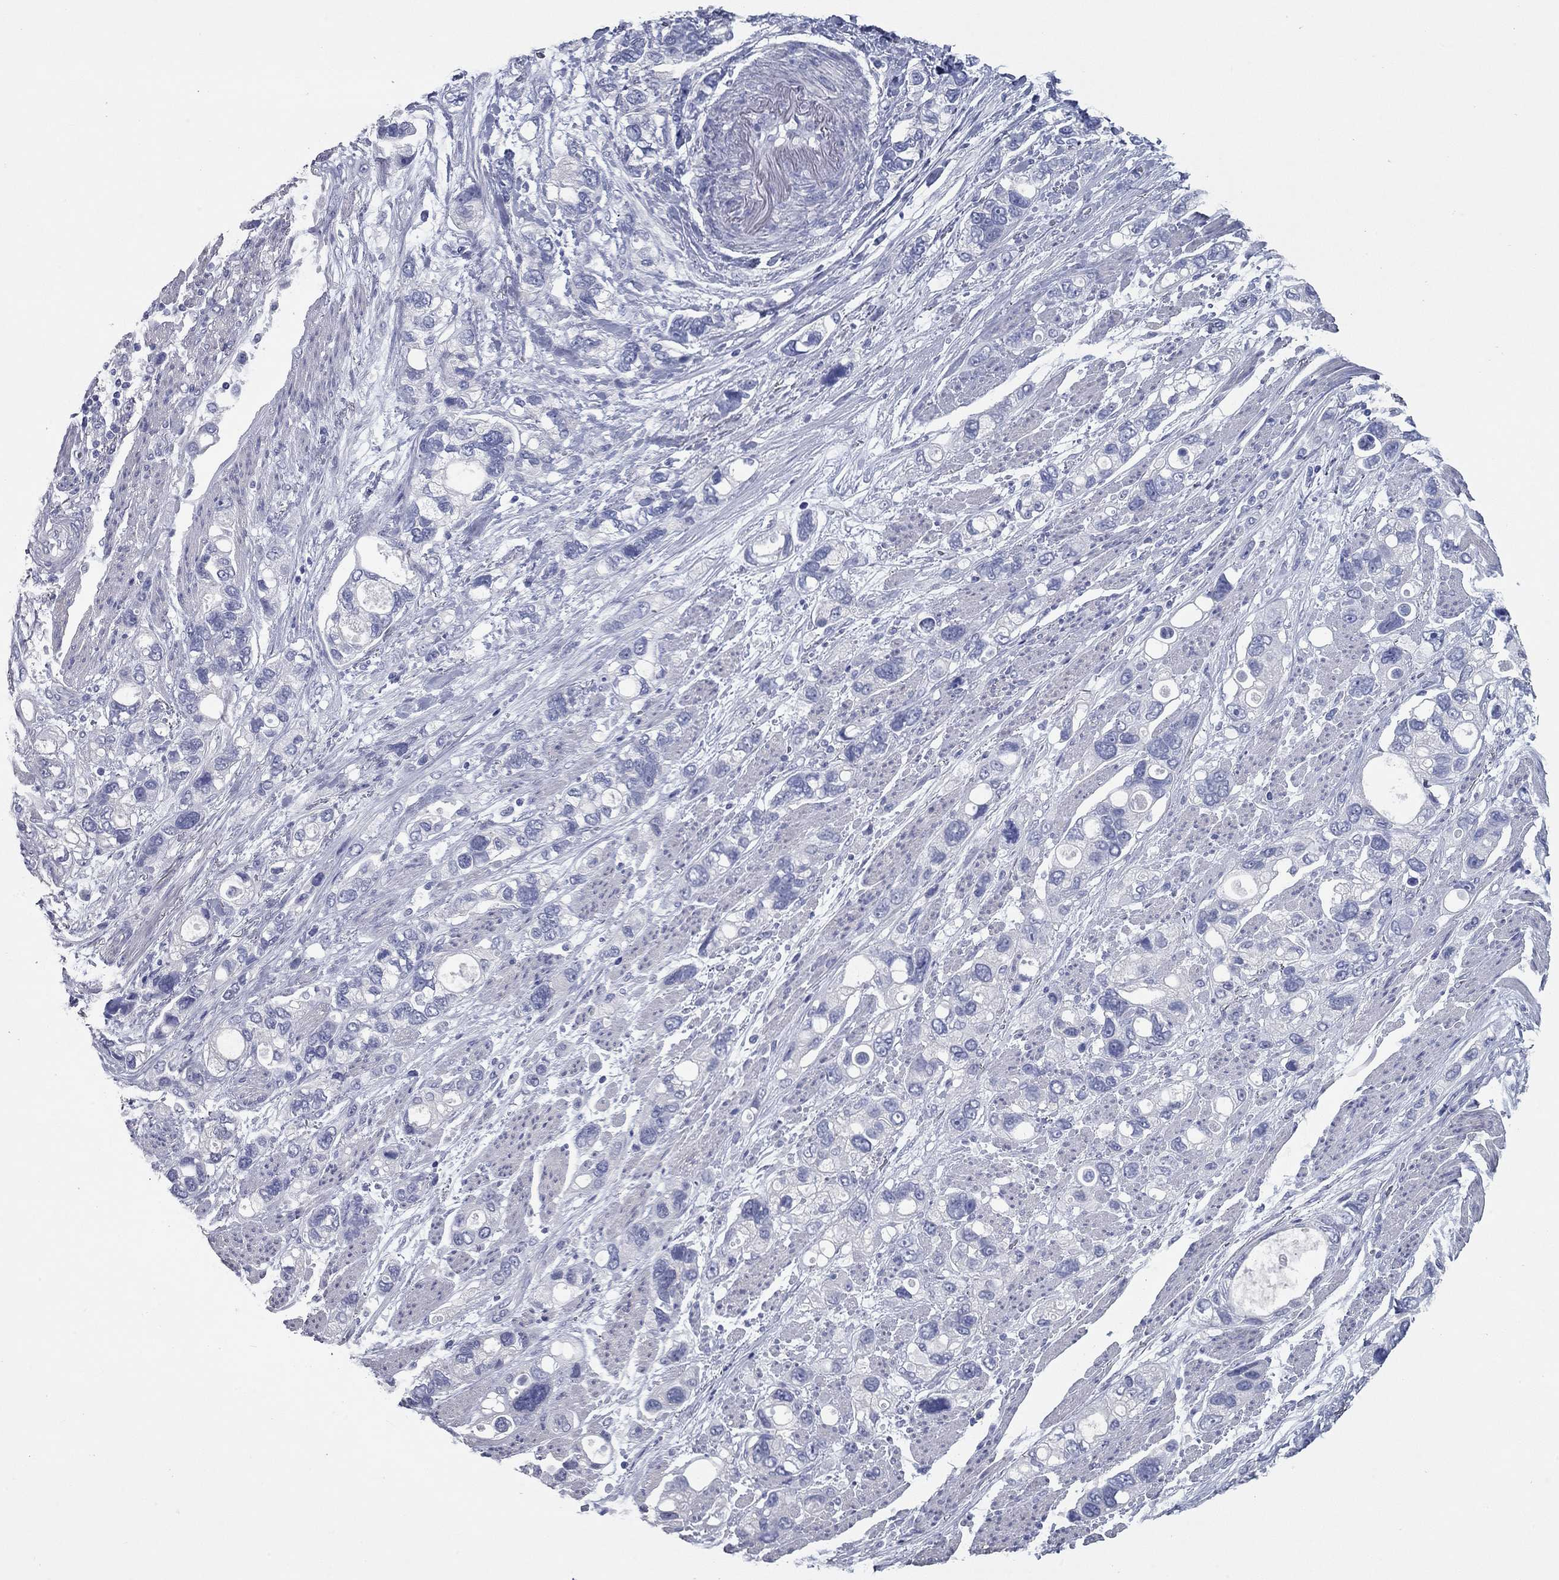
{"staining": {"intensity": "negative", "quantity": "none", "location": "none"}, "tissue": "stomach cancer", "cell_type": "Tumor cells", "image_type": "cancer", "snomed": [{"axis": "morphology", "description": "Adenocarcinoma, NOS"}, {"axis": "topography", "description": "Stomach, upper"}], "caption": "Immunohistochemistry histopathology image of human stomach cancer (adenocarcinoma) stained for a protein (brown), which demonstrates no expression in tumor cells. (Brightfield microscopy of DAB immunohistochemistry (IHC) at high magnification).", "gene": "KIRREL2", "patient": {"sex": "female", "age": 81}}